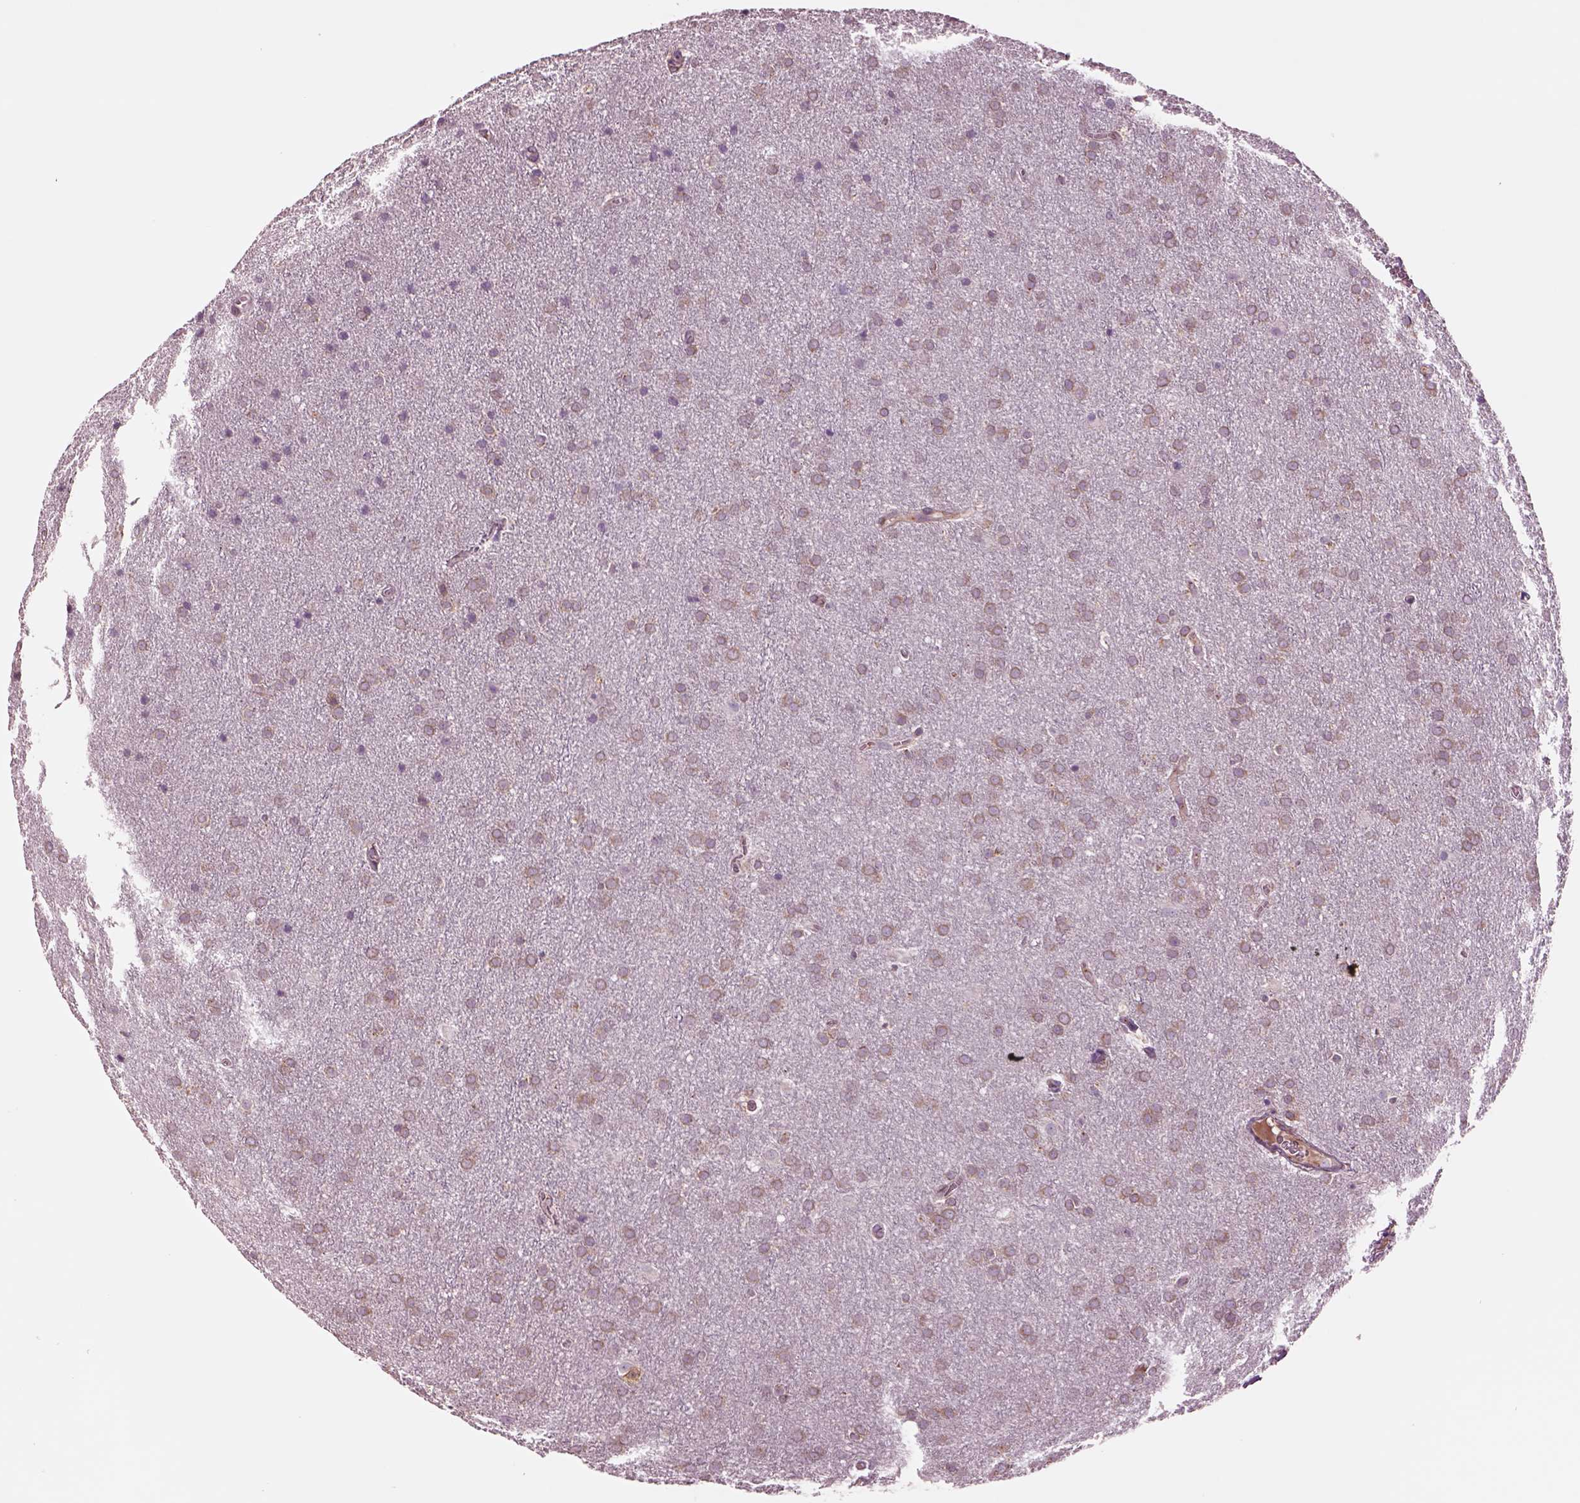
{"staining": {"intensity": "moderate", "quantity": ">75%", "location": "cytoplasmic/membranous"}, "tissue": "glioma", "cell_type": "Tumor cells", "image_type": "cancer", "snomed": [{"axis": "morphology", "description": "Glioma, malignant, Low grade"}, {"axis": "topography", "description": "Brain"}], "caption": "Immunohistochemistry staining of malignant low-grade glioma, which exhibits medium levels of moderate cytoplasmic/membranous staining in about >75% of tumor cells indicating moderate cytoplasmic/membranous protein staining. The staining was performed using DAB (3,3'-diaminobenzidine) (brown) for protein detection and nuclei were counterstained in hematoxylin (blue).", "gene": "SEC23A", "patient": {"sex": "female", "age": 32}}